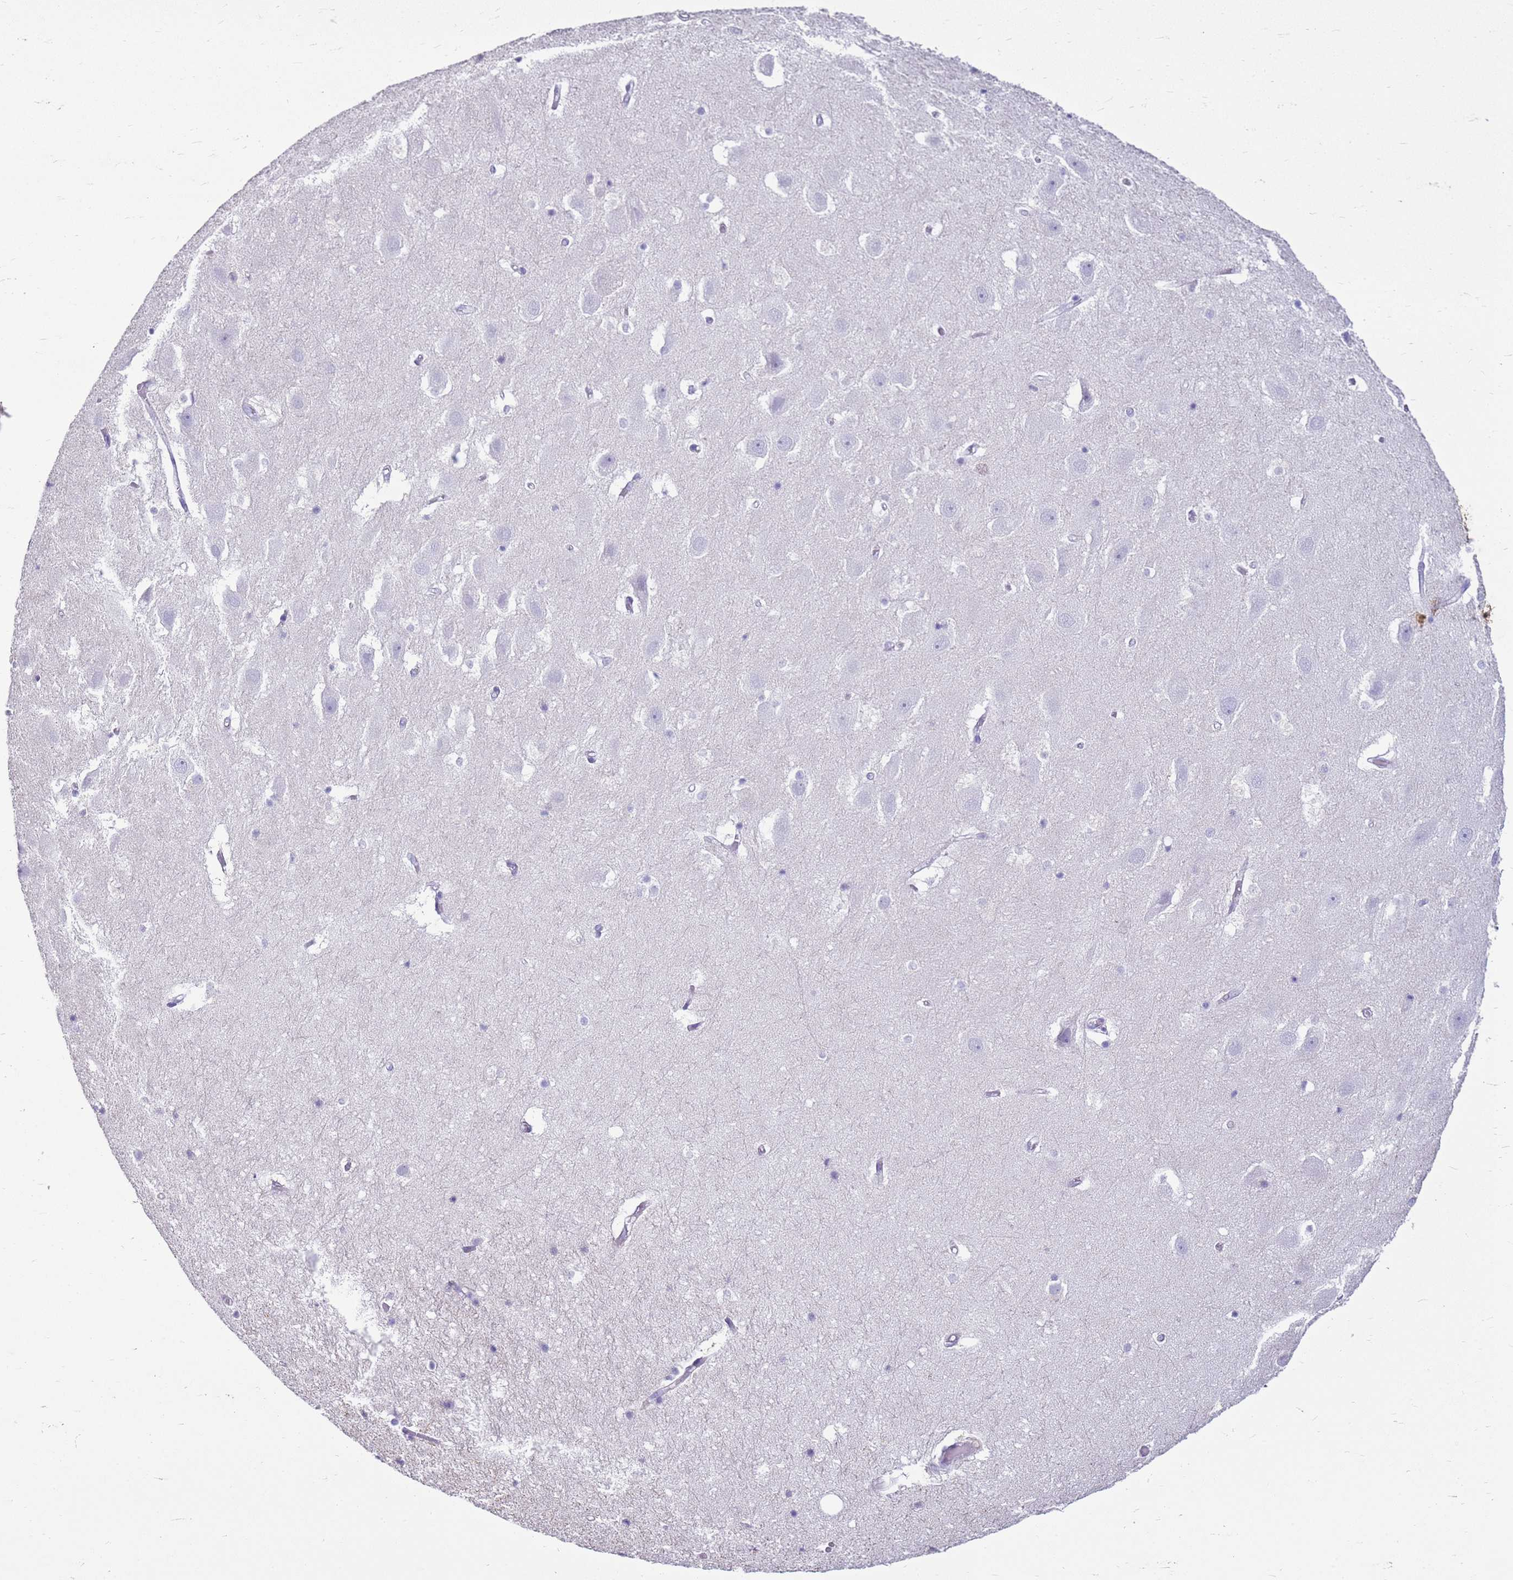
{"staining": {"intensity": "negative", "quantity": "none", "location": "none"}, "tissue": "hippocampus", "cell_type": "Glial cells", "image_type": "normal", "snomed": [{"axis": "morphology", "description": "Normal tissue, NOS"}, {"axis": "topography", "description": "Hippocampus"}], "caption": "High magnification brightfield microscopy of normal hippocampus stained with DAB (brown) and counterstained with hematoxylin (blue): glial cells show no significant positivity. The staining was performed using DAB to visualize the protein expression in brown, while the nuclei were stained in blue with hematoxylin (Magnification: 20x).", "gene": "FABP2", "patient": {"sex": "female", "age": 52}}